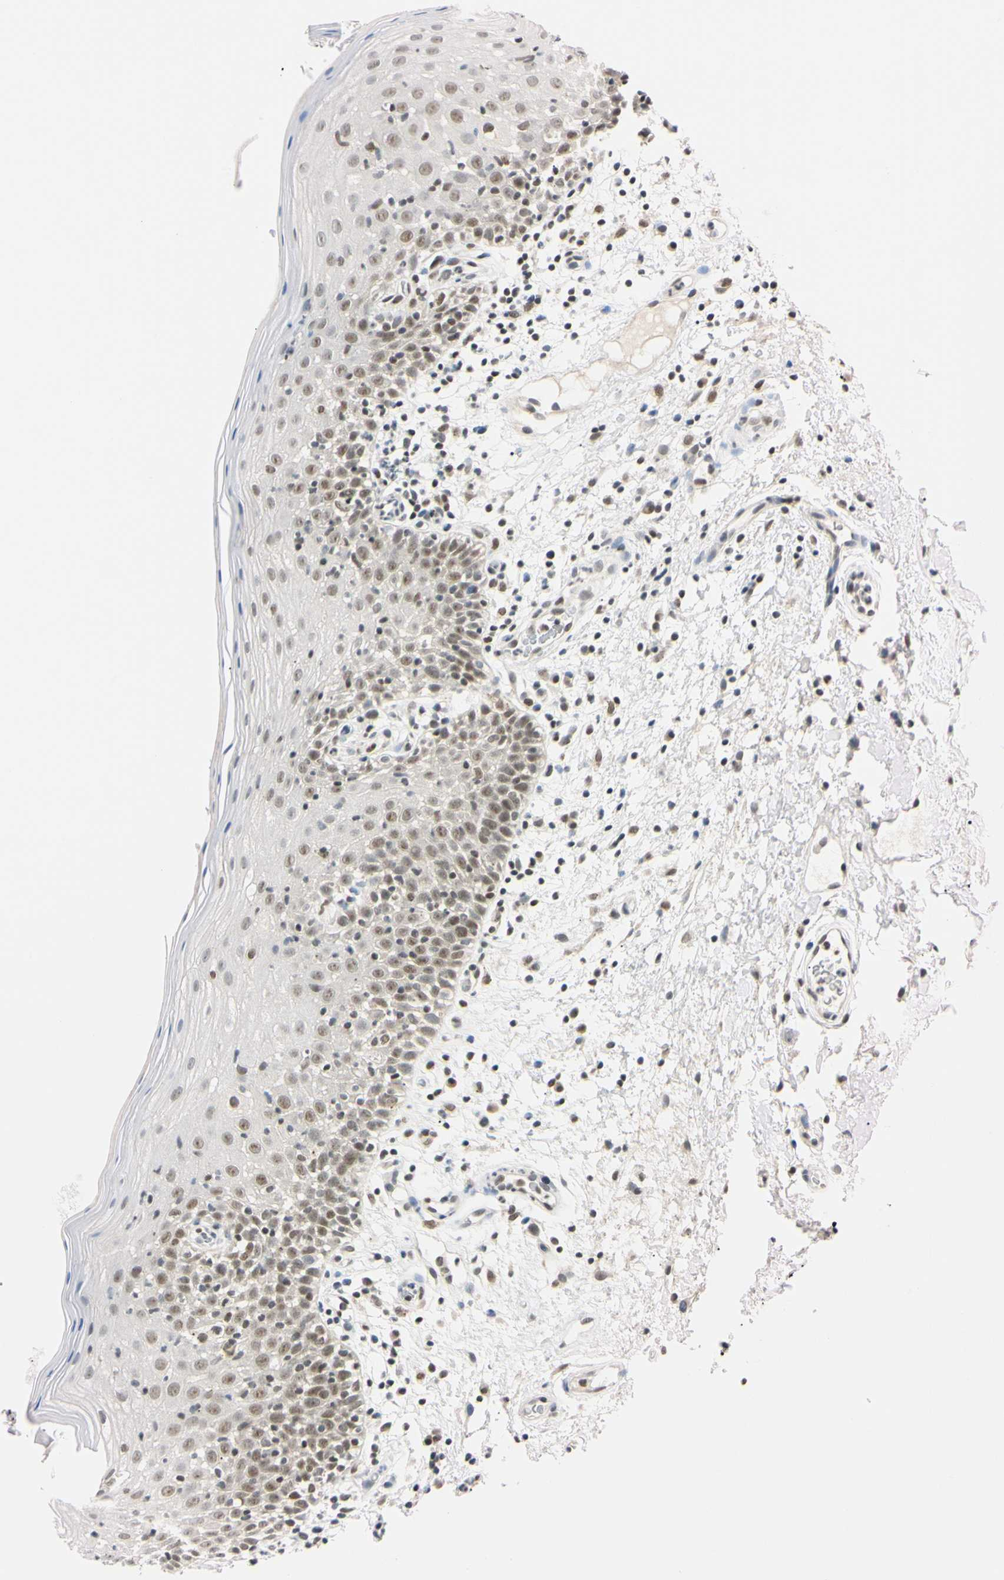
{"staining": {"intensity": "moderate", "quantity": "25%-75%", "location": "nuclear"}, "tissue": "oral mucosa", "cell_type": "Squamous epithelial cells", "image_type": "normal", "snomed": [{"axis": "morphology", "description": "Normal tissue, NOS"}, {"axis": "morphology", "description": "Squamous cell carcinoma, NOS"}, {"axis": "topography", "description": "Skeletal muscle"}, {"axis": "topography", "description": "Oral tissue"}], "caption": "Immunohistochemistry (IHC) image of benign oral mucosa stained for a protein (brown), which demonstrates medium levels of moderate nuclear staining in about 25%-75% of squamous epithelial cells.", "gene": "C1orf174", "patient": {"sex": "male", "age": 71}}